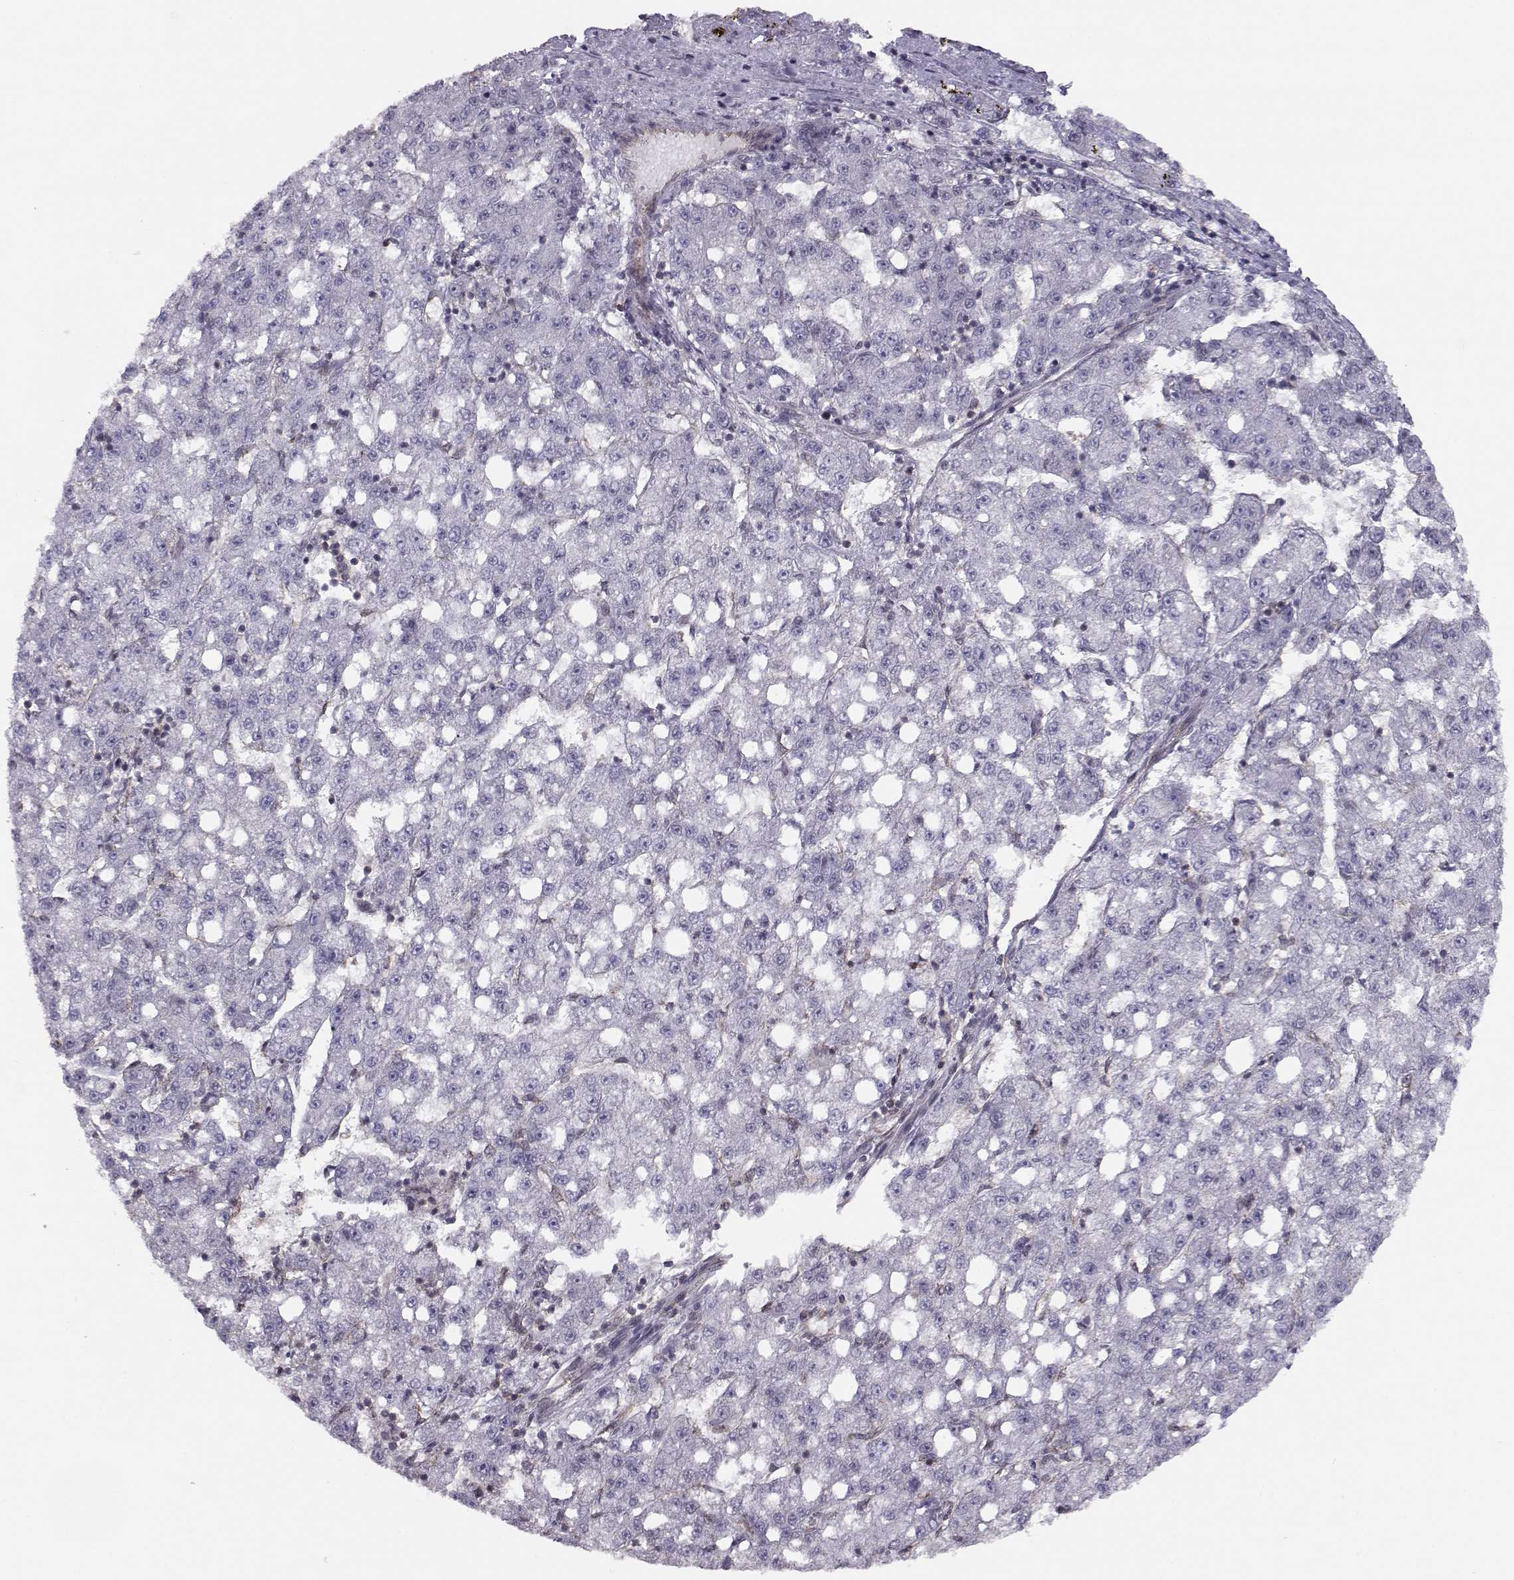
{"staining": {"intensity": "negative", "quantity": "none", "location": "none"}, "tissue": "liver cancer", "cell_type": "Tumor cells", "image_type": "cancer", "snomed": [{"axis": "morphology", "description": "Carcinoma, Hepatocellular, NOS"}, {"axis": "topography", "description": "Liver"}], "caption": "Liver cancer (hepatocellular carcinoma) was stained to show a protein in brown. There is no significant staining in tumor cells. (DAB (3,3'-diaminobenzidine) IHC, high magnification).", "gene": "KIF13B", "patient": {"sex": "female", "age": 65}}